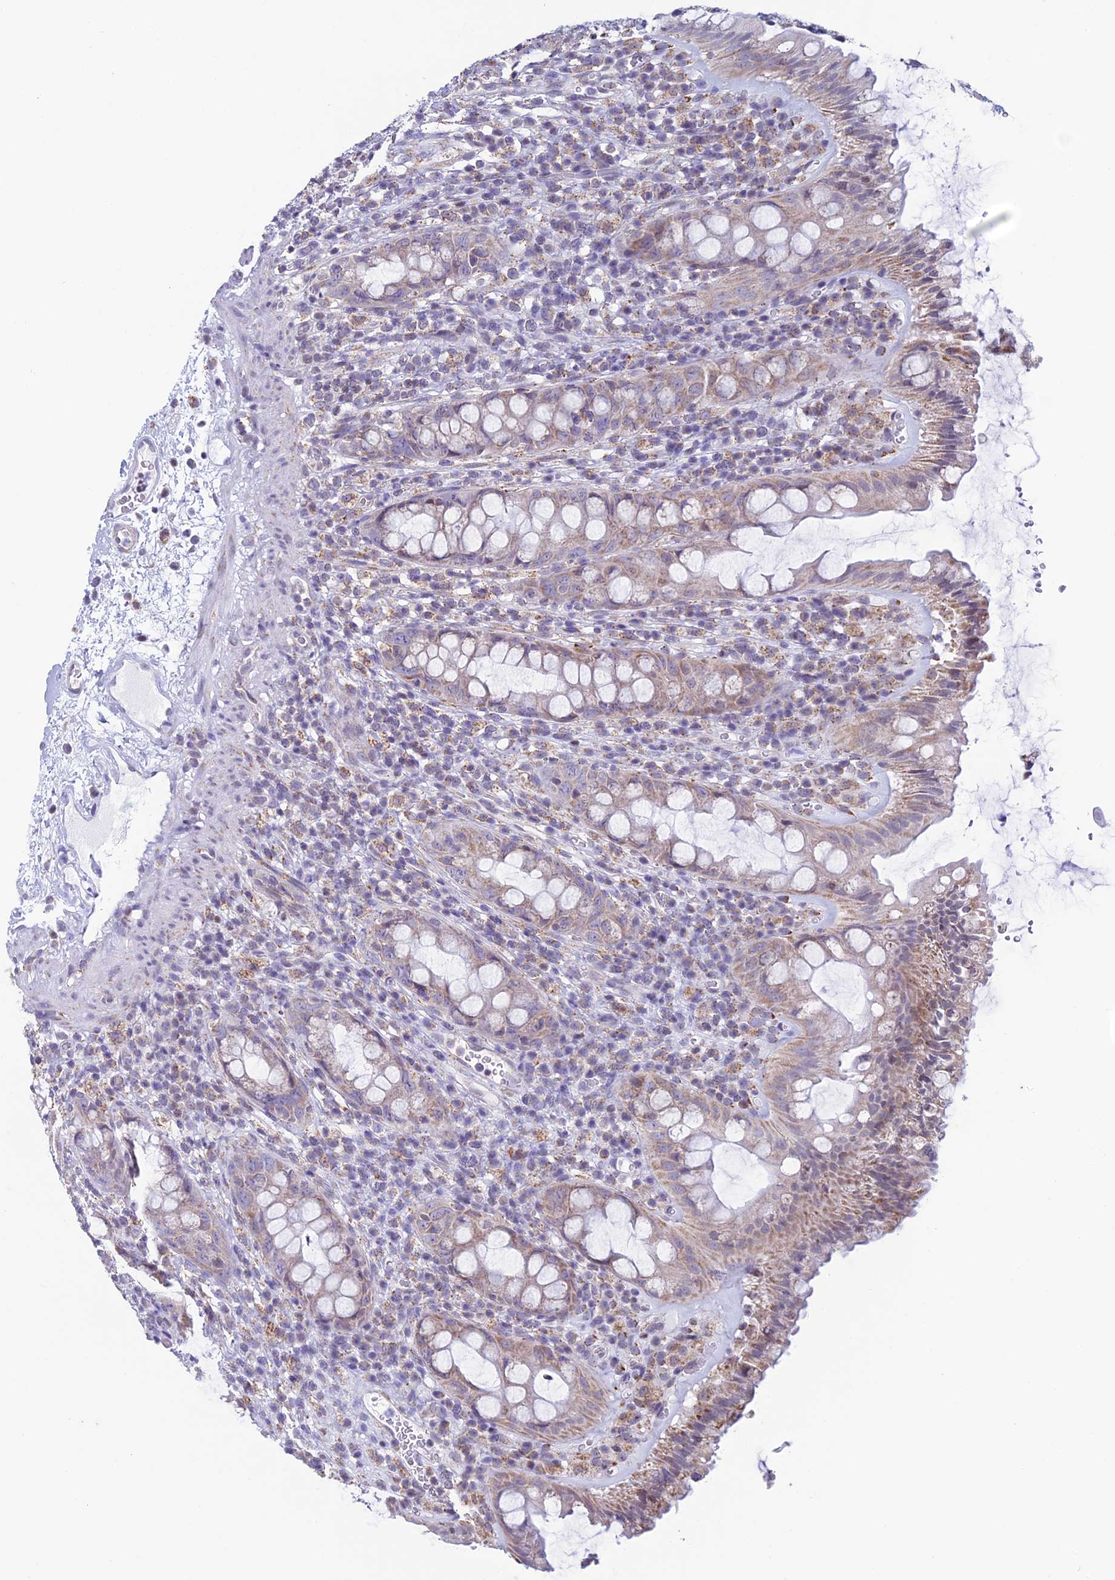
{"staining": {"intensity": "weak", "quantity": ">75%", "location": "cytoplasmic/membranous"}, "tissue": "rectum", "cell_type": "Glandular cells", "image_type": "normal", "snomed": [{"axis": "morphology", "description": "Normal tissue, NOS"}, {"axis": "topography", "description": "Rectum"}], "caption": "Normal rectum demonstrates weak cytoplasmic/membranous staining in approximately >75% of glandular cells (DAB IHC, brown staining for protein, blue staining for nuclei)..", "gene": "ZNG1A", "patient": {"sex": "female", "age": 57}}